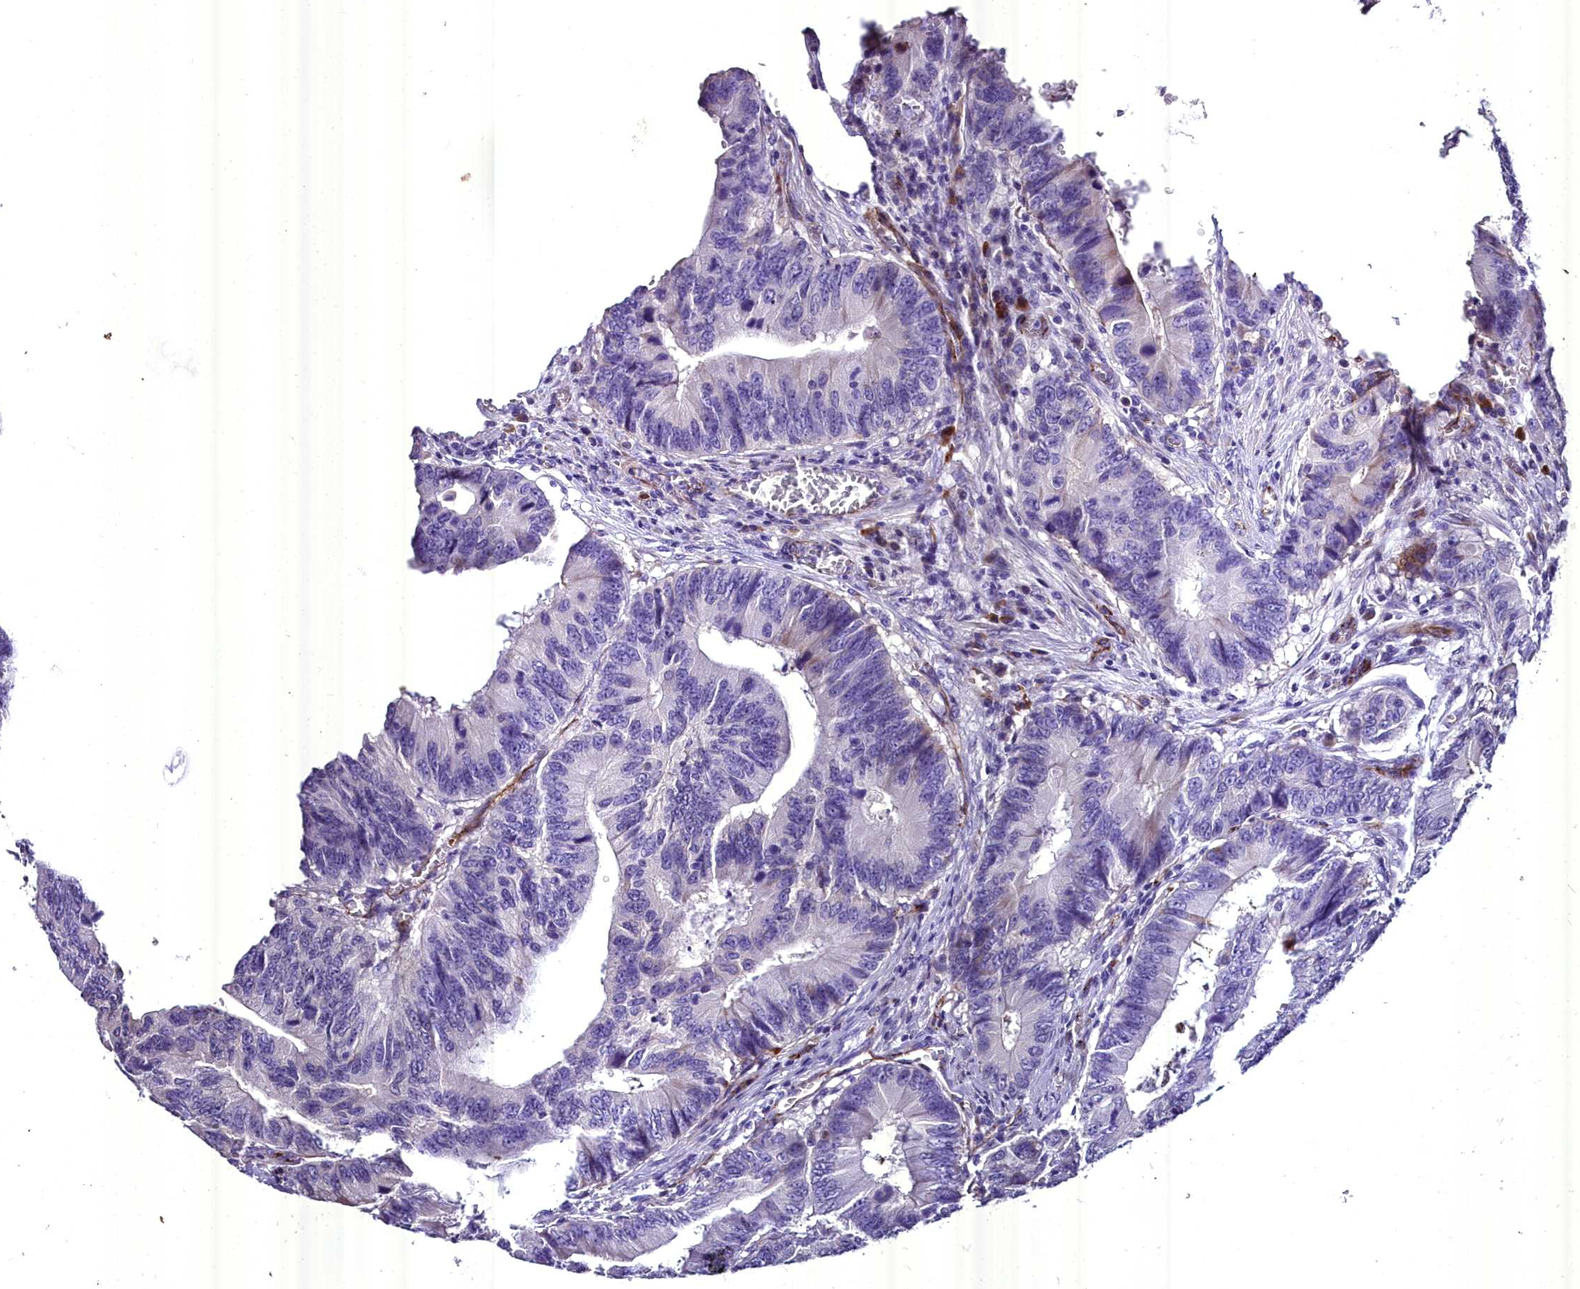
{"staining": {"intensity": "negative", "quantity": "none", "location": "none"}, "tissue": "colorectal cancer", "cell_type": "Tumor cells", "image_type": "cancer", "snomed": [{"axis": "morphology", "description": "Adenocarcinoma, NOS"}, {"axis": "topography", "description": "Colon"}], "caption": "An IHC image of colorectal cancer (adenocarcinoma) is shown. There is no staining in tumor cells of colorectal cancer (adenocarcinoma).", "gene": "MS4A18", "patient": {"sex": "male", "age": 85}}